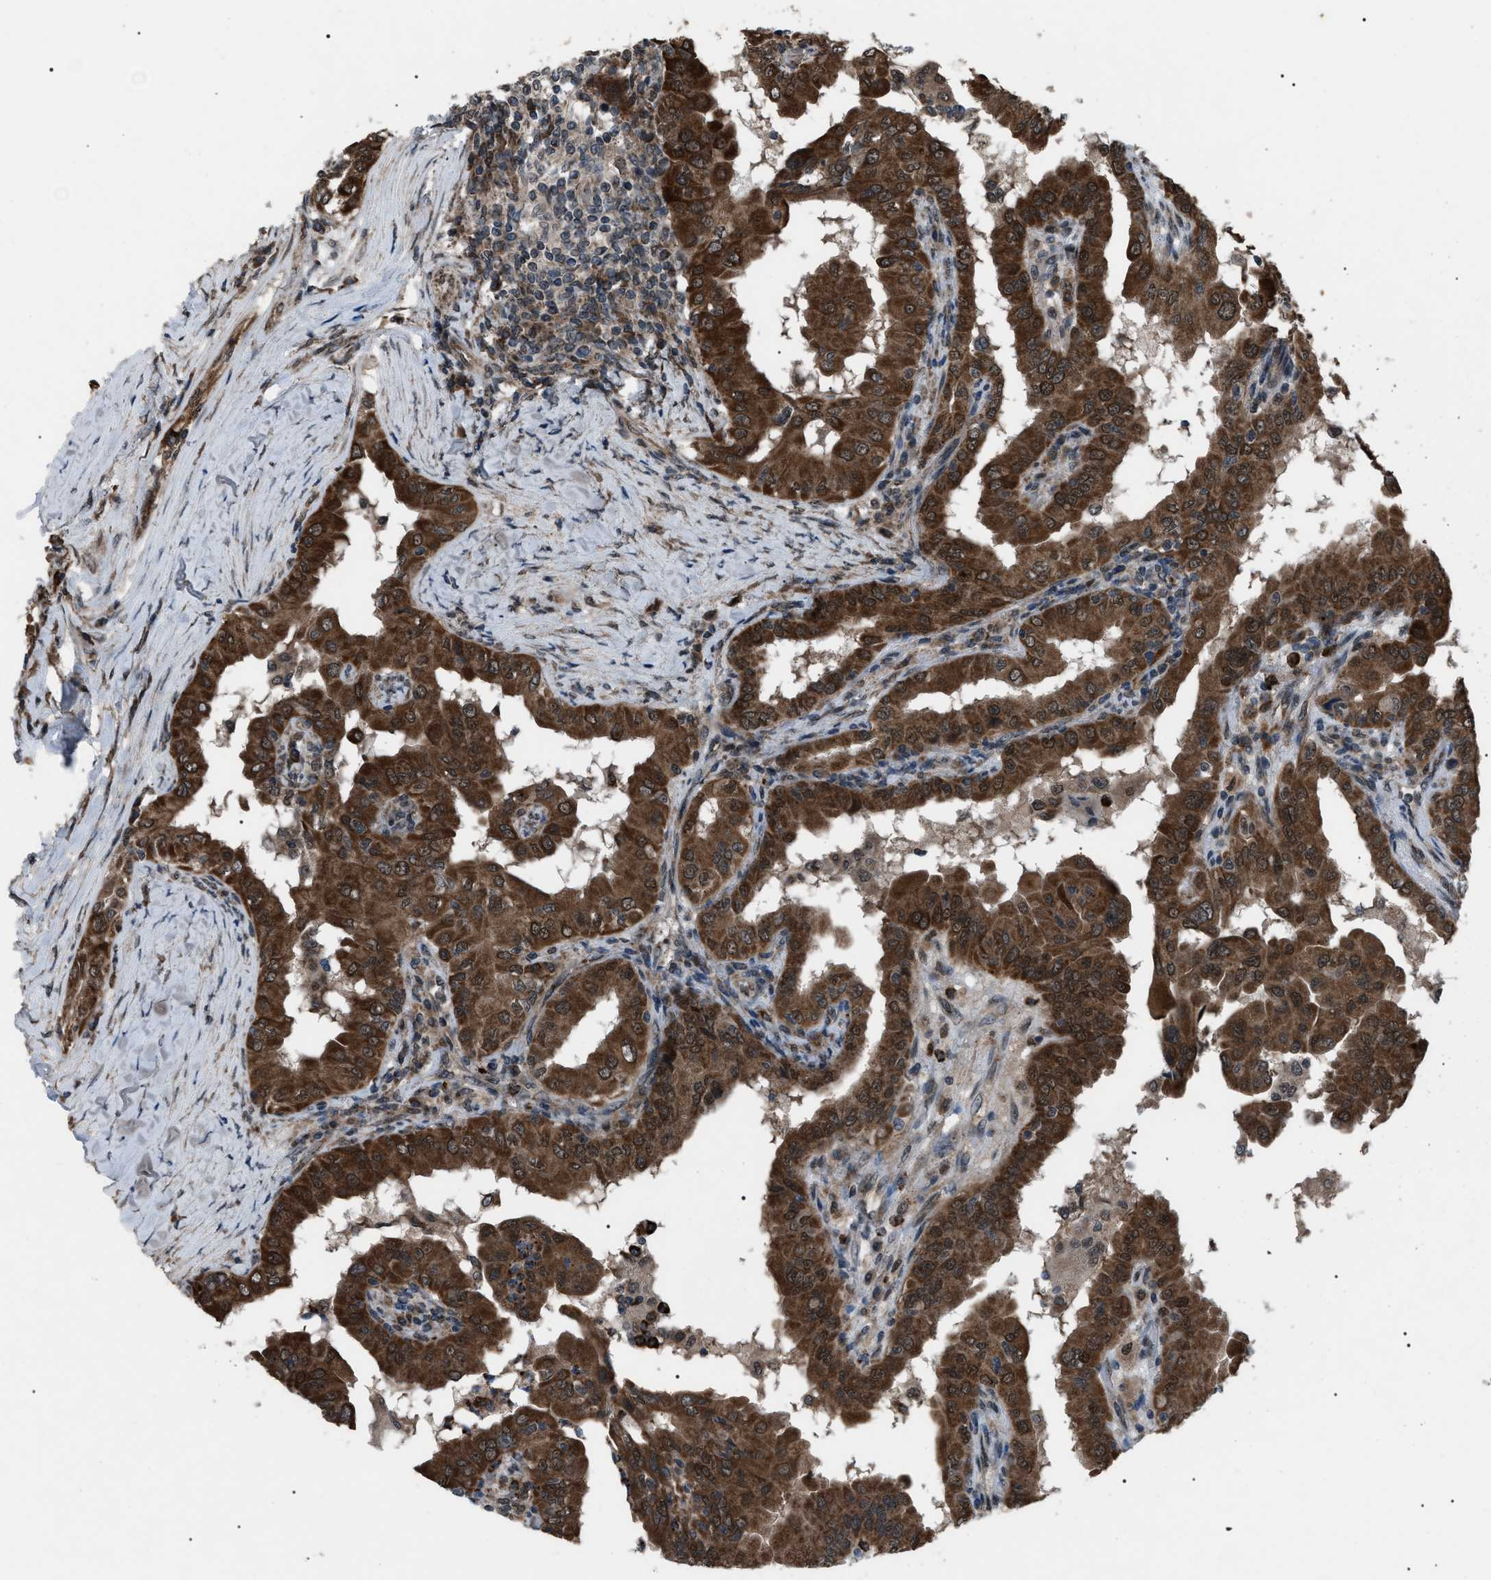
{"staining": {"intensity": "strong", "quantity": ">75%", "location": "cytoplasmic/membranous"}, "tissue": "thyroid cancer", "cell_type": "Tumor cells", "image_type": "cancer", "snomed": [{"axis": "morphology", "description": "Papillary adenocarcinoma, NOS"}, {"axis": "topography", "description": "Thyroid gland"}], "caption": "Papillary adenocarcinoma (thyroid) stained with a brown dye demonstrates strong cytoplasmic/membranous positive expression in approximately >75% of tumor cells.", "gene": "ZFAND2A", "patient": {"sex": "male", "age": 33}}